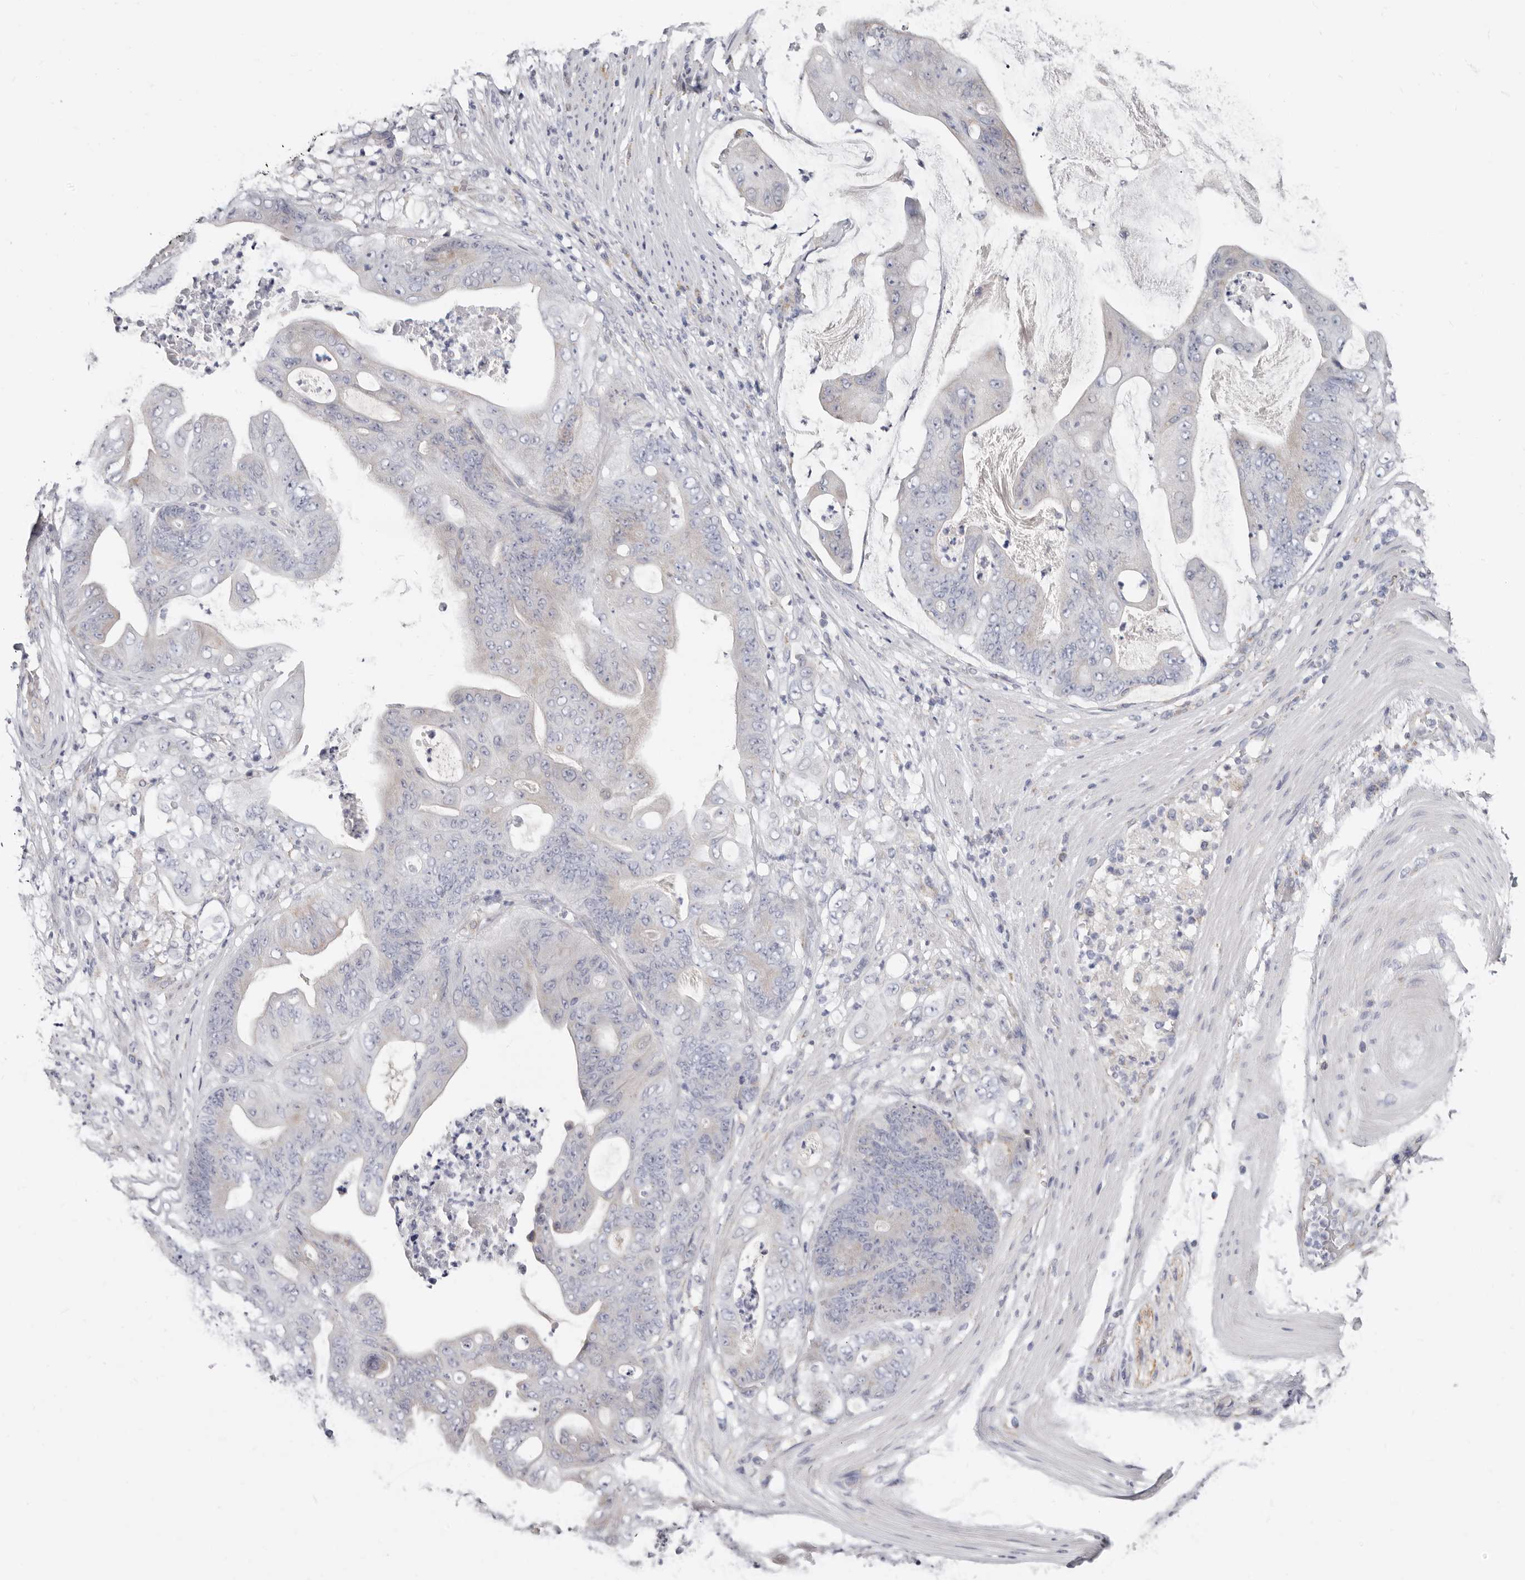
{"staining": {"intensity": "weak", "quantity": "<25%", "location": "cytoplasmic/membranous"}, "tissue": "stomach cancer", "cell_type": "Tumor cells", "image_type": "cancer", "snomed": [{"axis": "morphology", "description": "Adenocarcinoma, NOS"}, {"axis": "topography", "description": "Stomach"}], "caption": "There is no significant expression in tumor cells of stomach adenocarcinoma.", "gene": "RSPO2", "patient": {"sex": "female", "age": 73}}